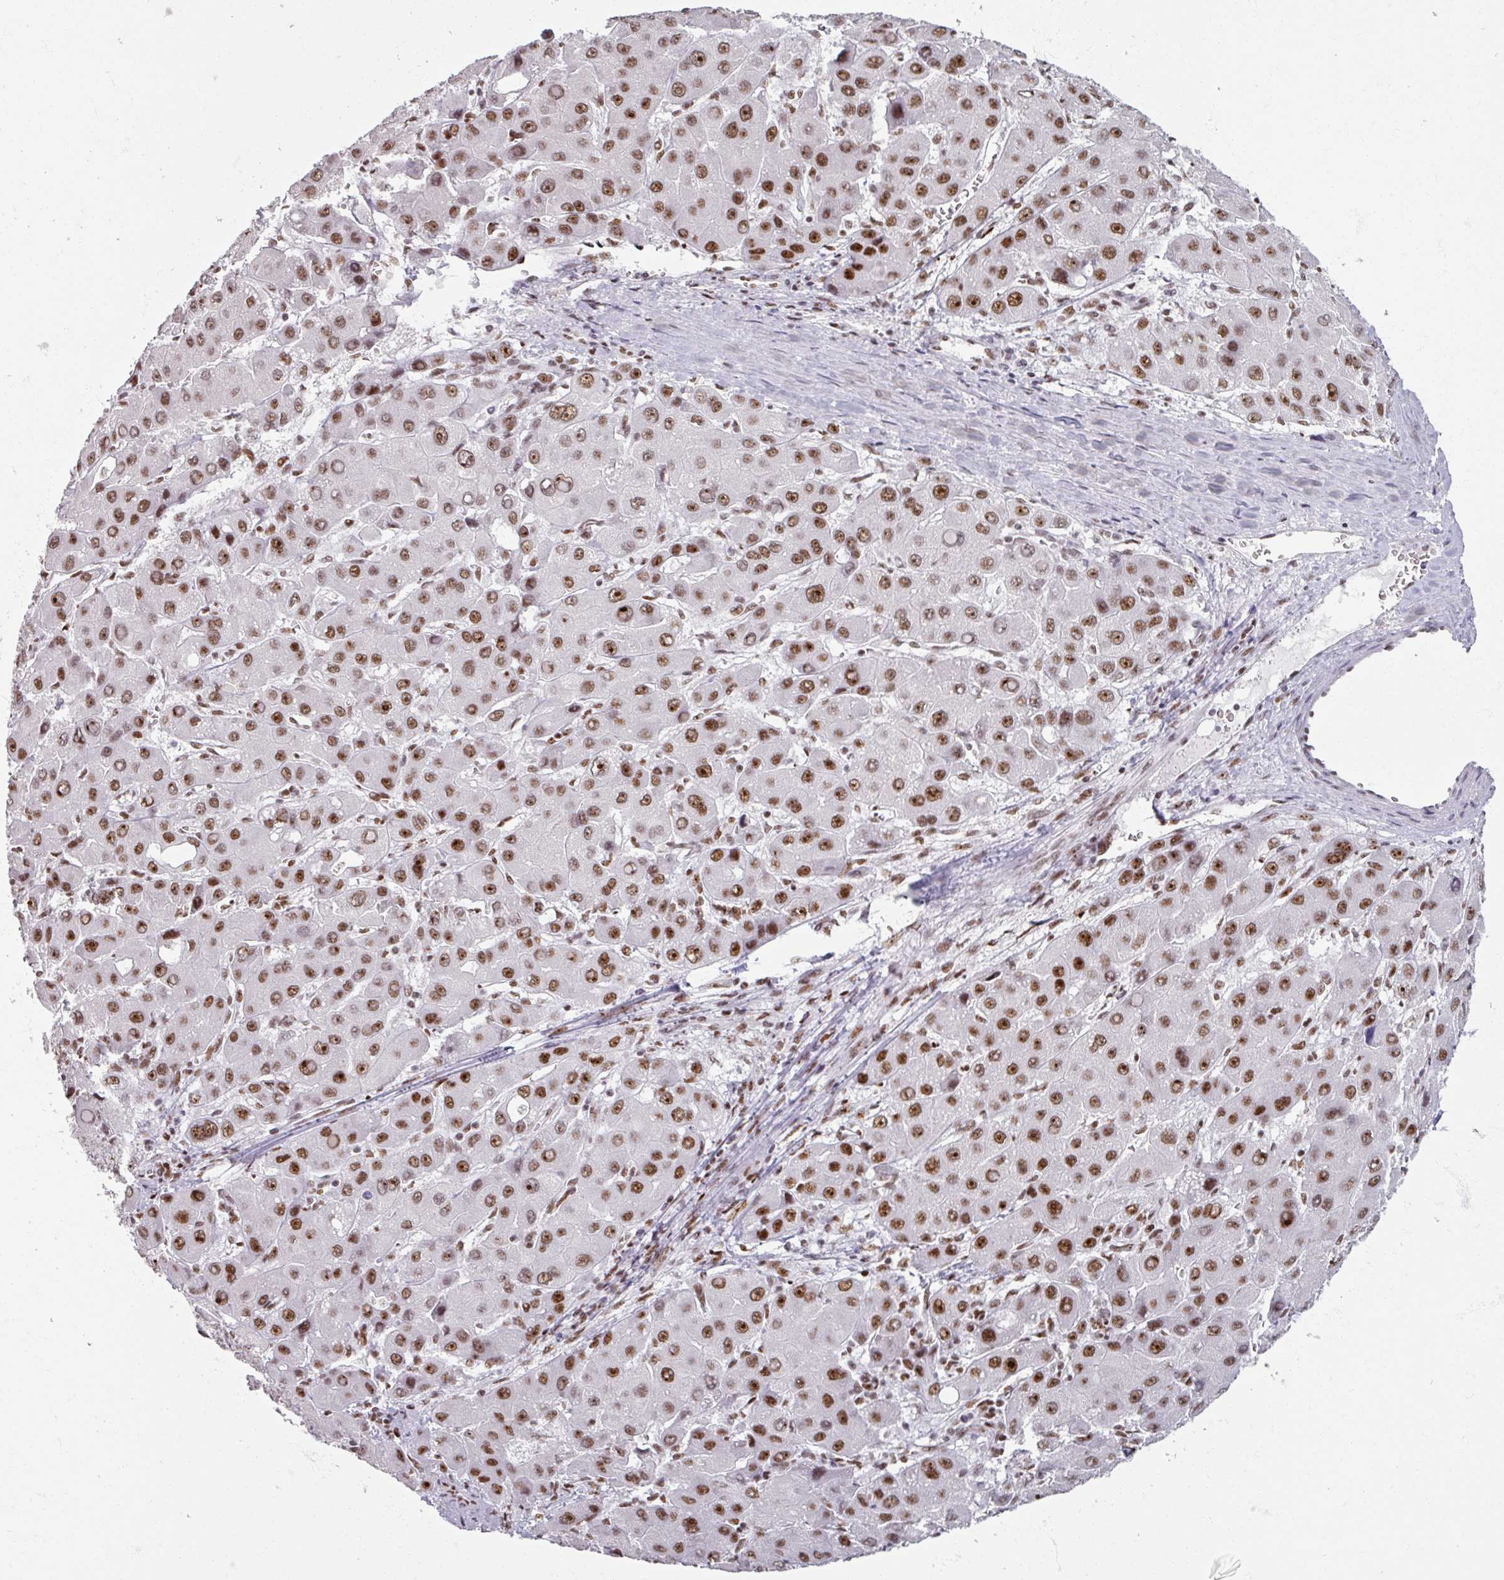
{"staining": {"intensity": "strong", "quantity": ">75%", "location": "nuclear"}, "tissue": "liver cancer", "cell_type": "Tumor cells", "image_type": "cancer", "snomed": [{"axis": "morphology", "description": "Carcinoma, Hepatocellular, NOS"}, {"axis": "topography", "description": "Liver"}], "caption": "This is a photomicrograph of immunohistochemistry staining of liver cancer, which shows strong positivity in the nuclear of tumor cells.", "gene": "ADAR", "patient": {"sex": "male", "age": 55}}